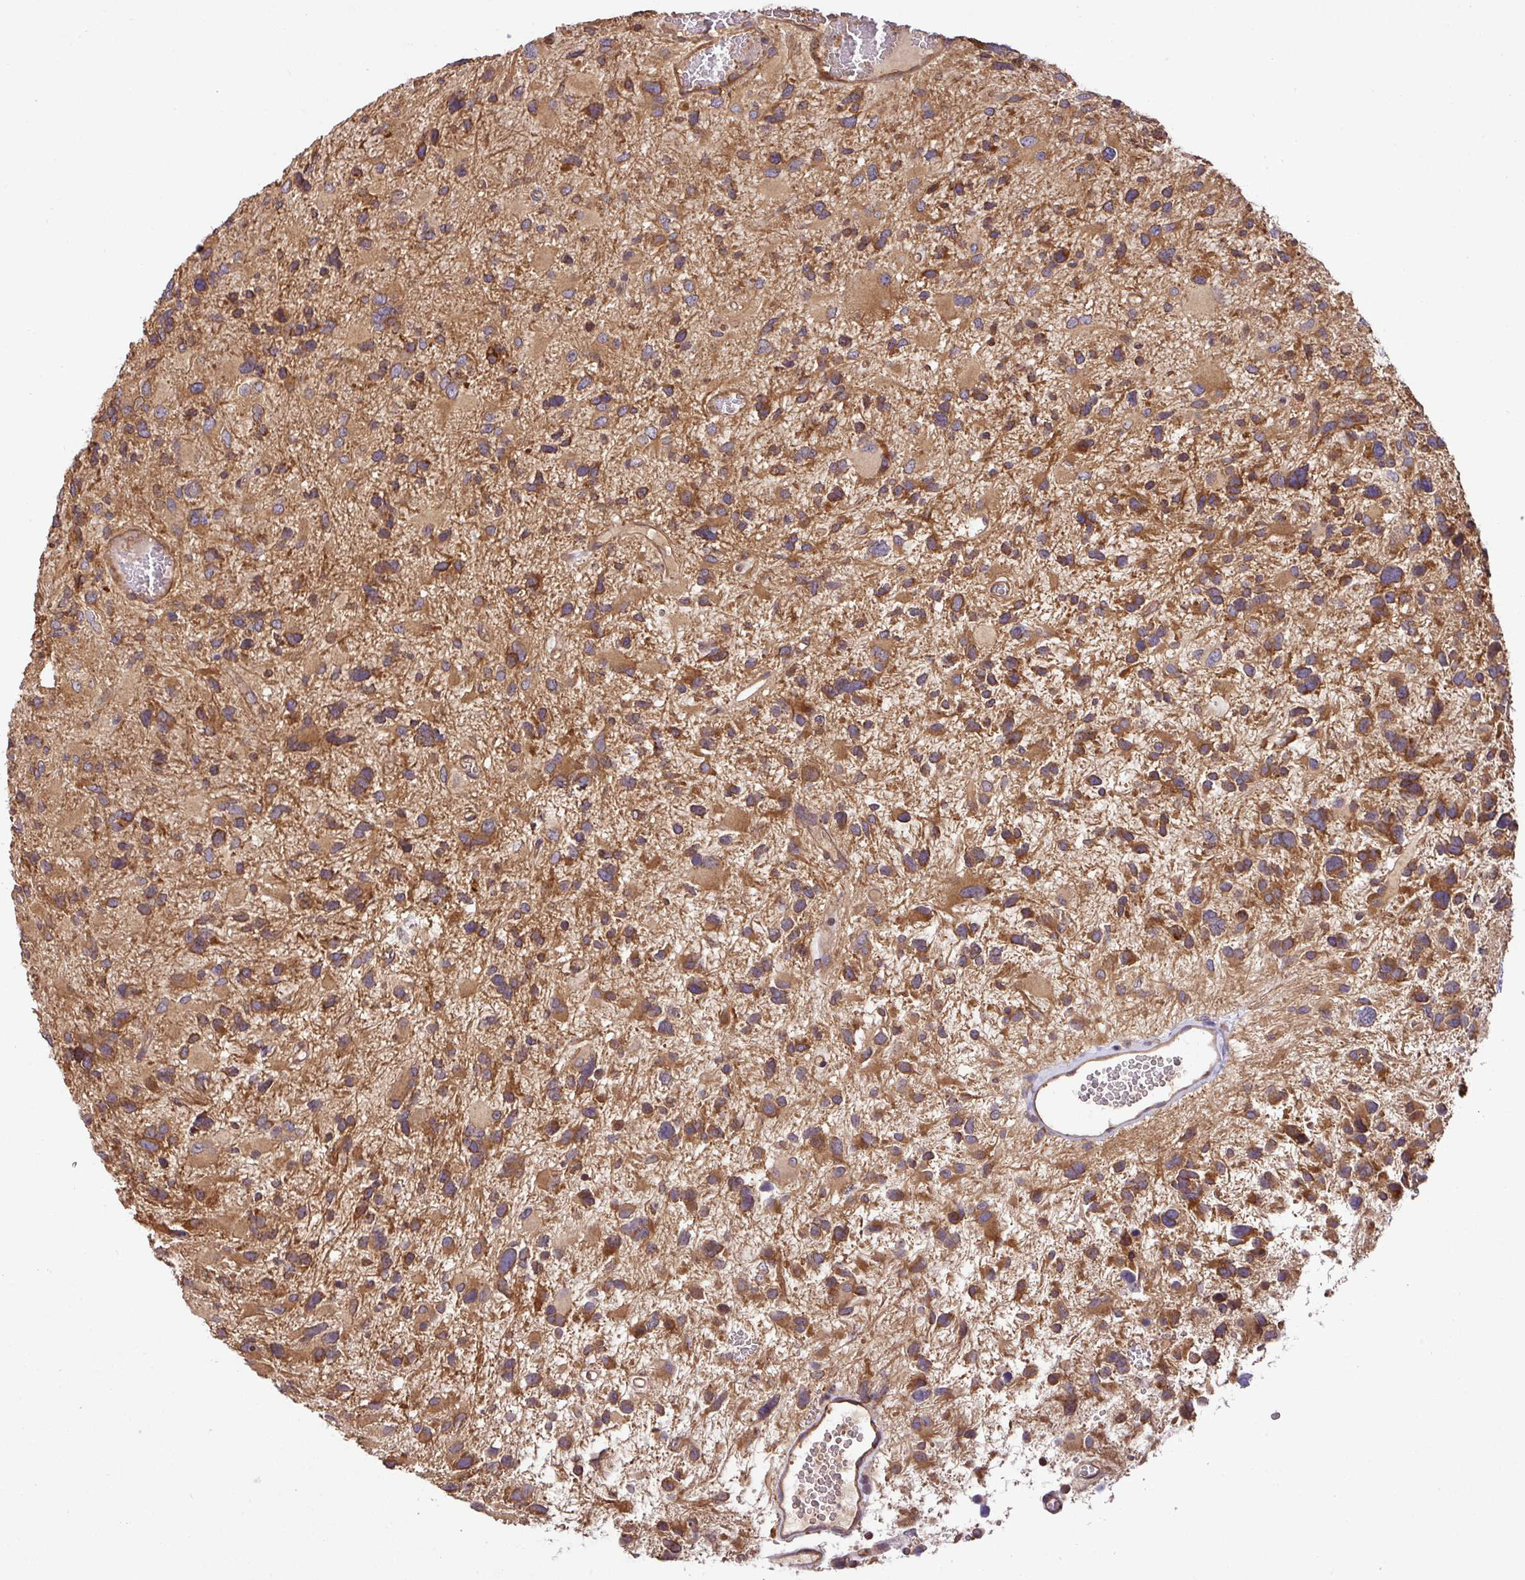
{"staining": {"intensity": "moderate", "quantity": ">75%", "location": "cytoplasmic/membranous"}, "tissue": "glioma", "cell_type": "Tumor cells", "image_type": "cancer", "snomed": [{"axis": "morphology", "description": "Glioma, malignant, High grade"}, {"axis": "topography", "description": "Brain"}], "caption": "High-power microscopy captured an immunohistochemistry (IHC) image of malignant high-grade glioma, revealing moderate cytoplasmic/membranous staining in about >75% of tumor cells. Immunohistochemistry (ihc) stains the protein of interest in brown and the nuclei are stained blue.", "gene": "GSPT1", "patient": {"sex": "female", "age": 11}}